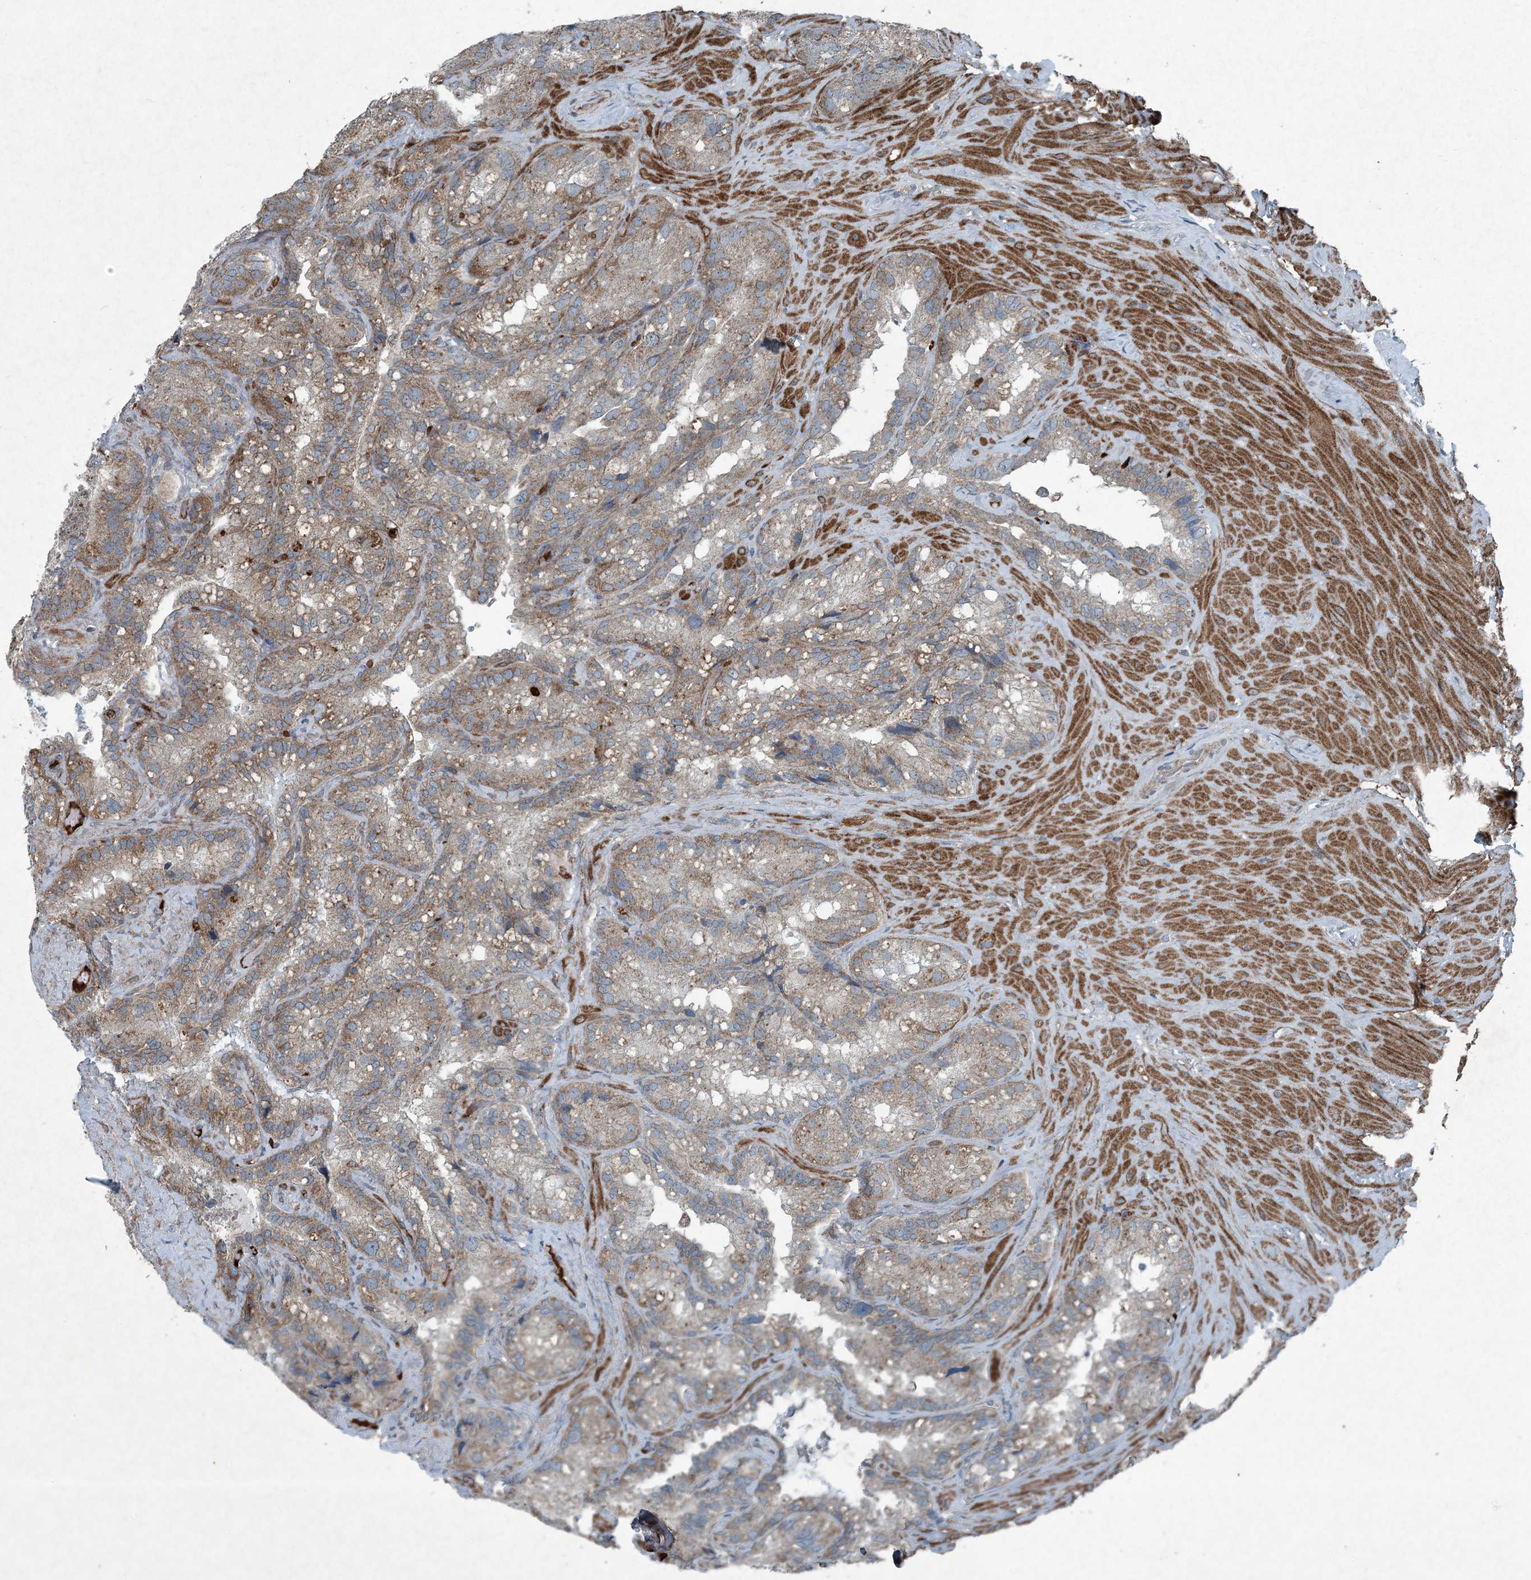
{"staining": {"intensity": "moderate", "quantity": "25%-75%", "location": "cytoplasmic/membranous"}, "tissue": "seminal vesicle", "cell_type": "Glandular cells", "image_type": "normal", "snomed": [{"axis": "morphology", "description": "Normal tissue, NOS"}, {"axis": "topography", "description": "Prostate"}, {"axis": "topography", "description": "Seminal veicle"}], "caption": "Glandular cells reveal moderate cytoplasmic/membranous positivity in about 25%-75% of cells in normal seminal vesicle.", "gene": "APOM", "patient": {"sex": "male", "age": 68}}